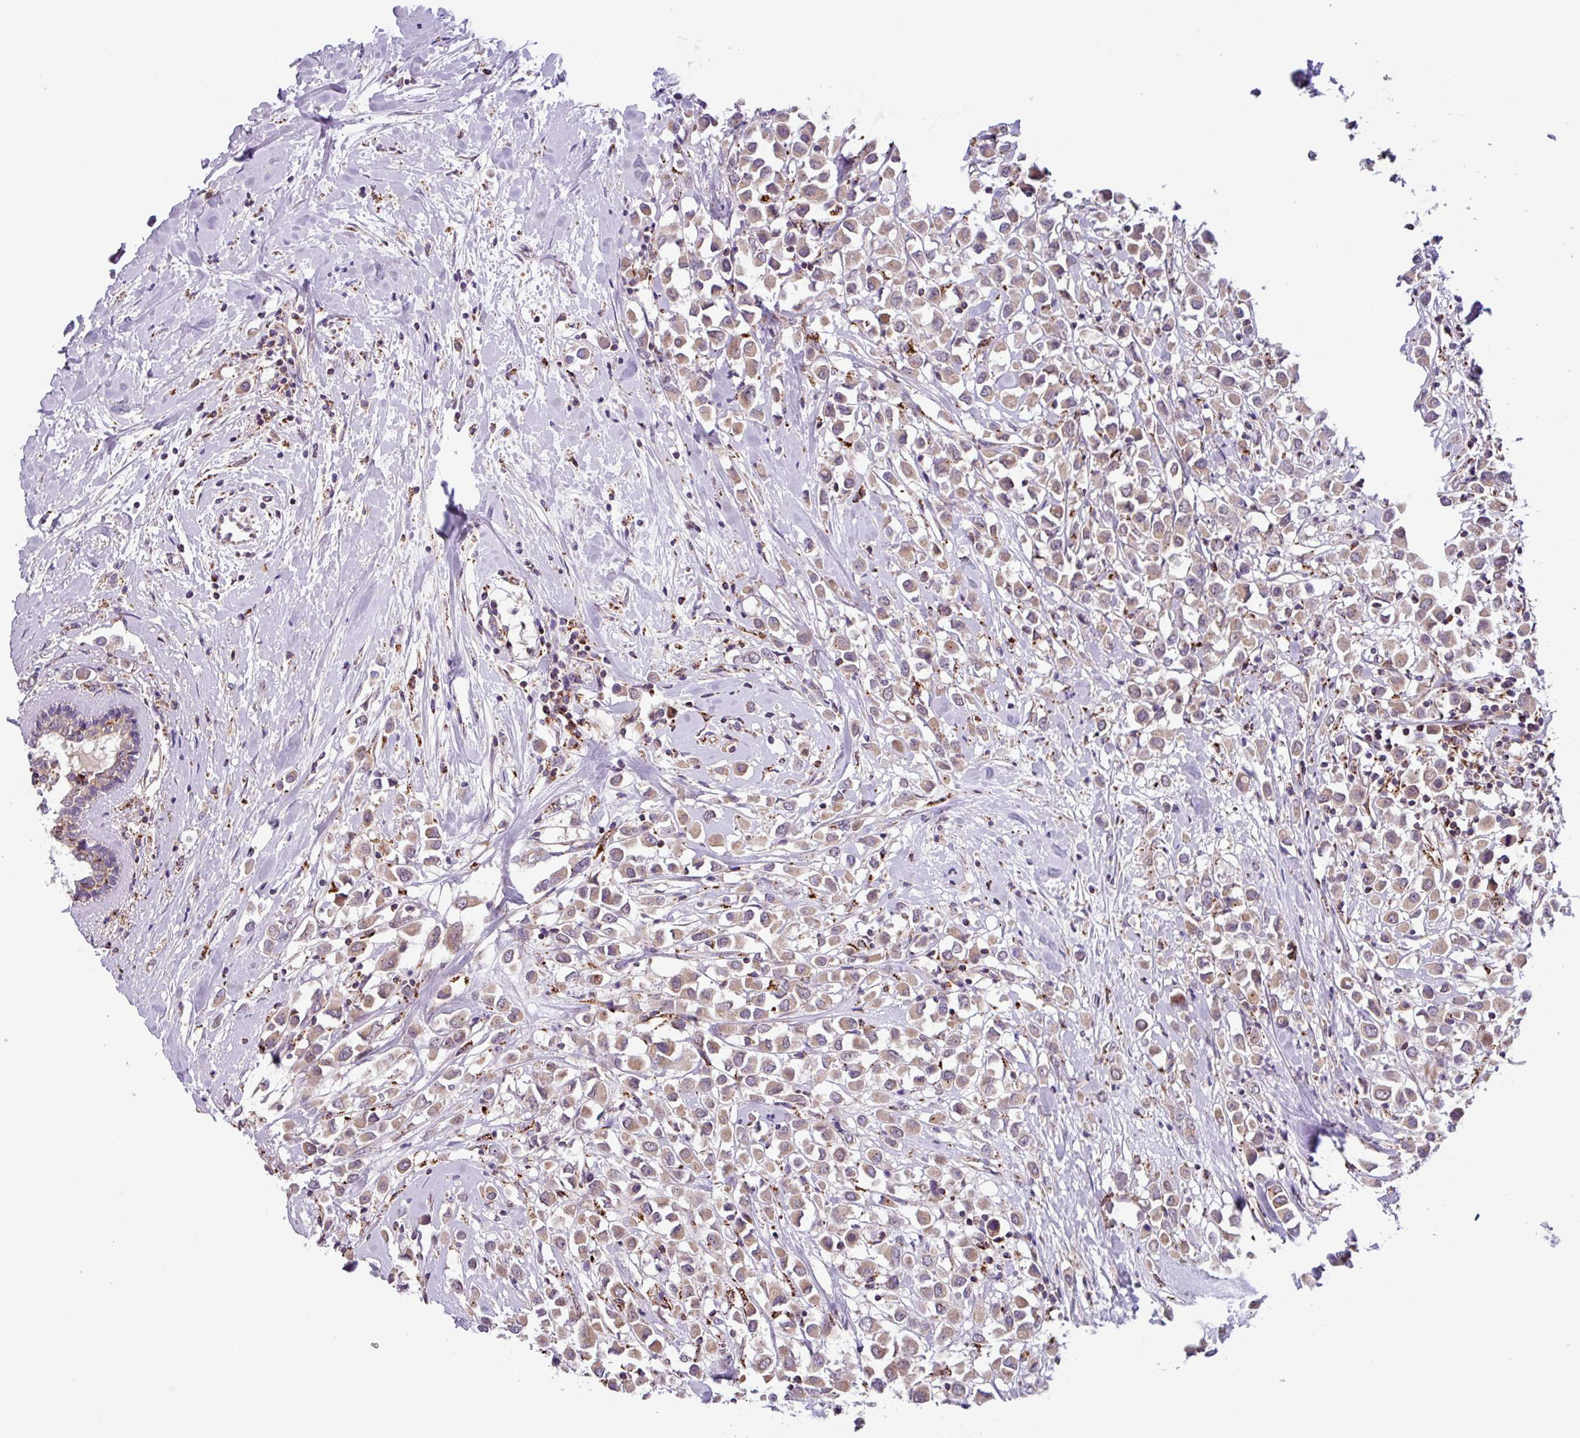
{"staining": {"intensity": "weak", "quantity": ">75%", "location": "cytoplasmic/membranous"}, "tissue": "breast cancer", "cell_type": "Tumor cells", "image_type": "cancer", "snomed": [{"axis": "morphology", "description": "Duct carcinoma"}, {"axis": "topography", "description": "Breast"}], "caption": "A brown stain shows weak cytoplasmic/membranous expression of a protein in breast cancer tumor cells.", "gene": "AKIRIN1", "patient": {"sex": "female", "age": 87}}